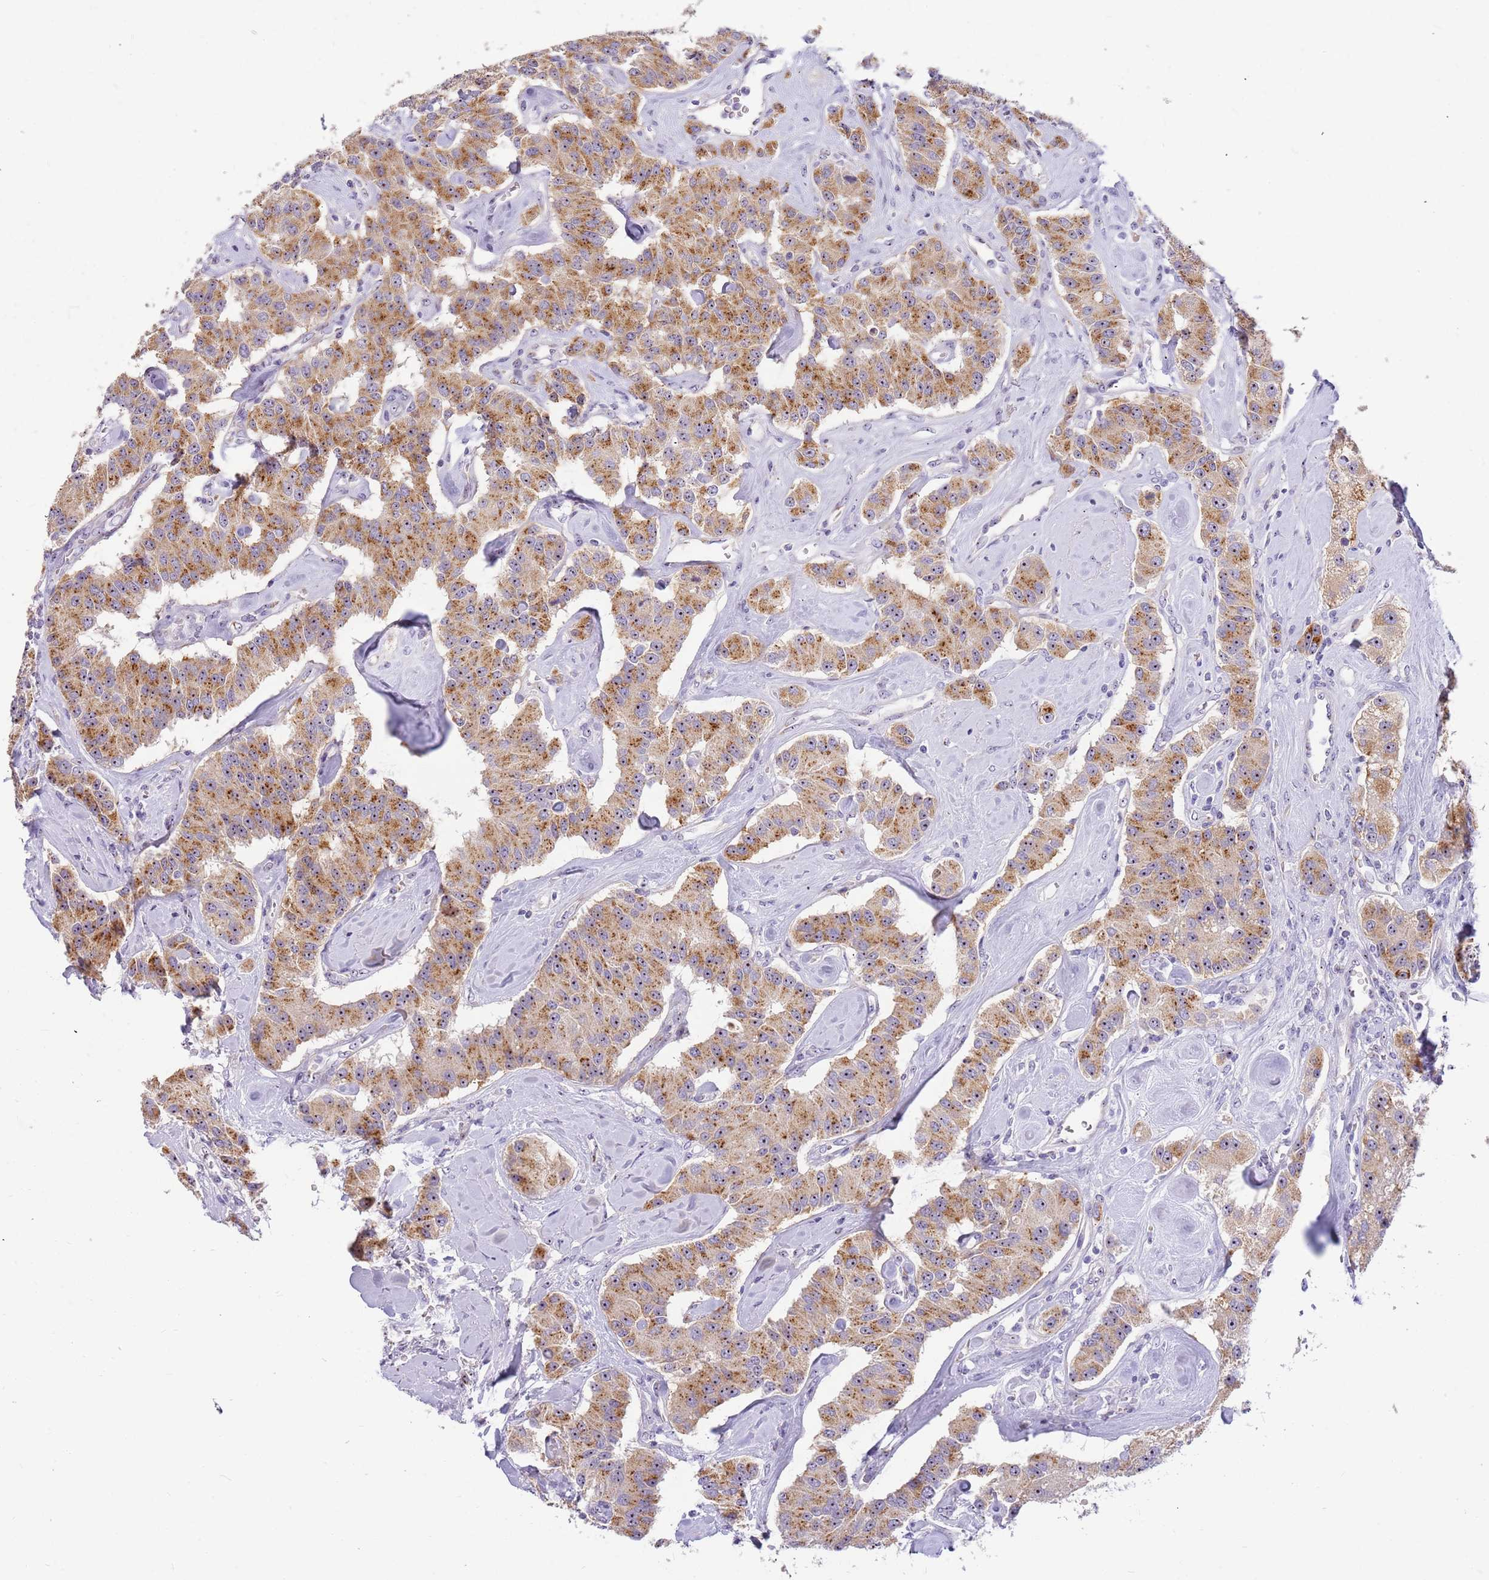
{"staining": {"intensity": "moderate", "quantity": ">75%", "location": "cytoplasmic/membranous"}, "tissue": "carcinoid", "cell_type": "Tumor cells", "image_type": "cancer", "snomed": [{"axis": "morphology", "description": "Carcinoid, malignant, NOS"}, {"axis": "topography", "description": "Pancreas"}], "caption": "A medium amount of moderate cytoplasmic/membranous staining is identified in approximately >75% of tumor cells in carcinoid (malignant) tissue.", "gene": "DNAJA3", "patient": {"sex": "male", "age": 41}}